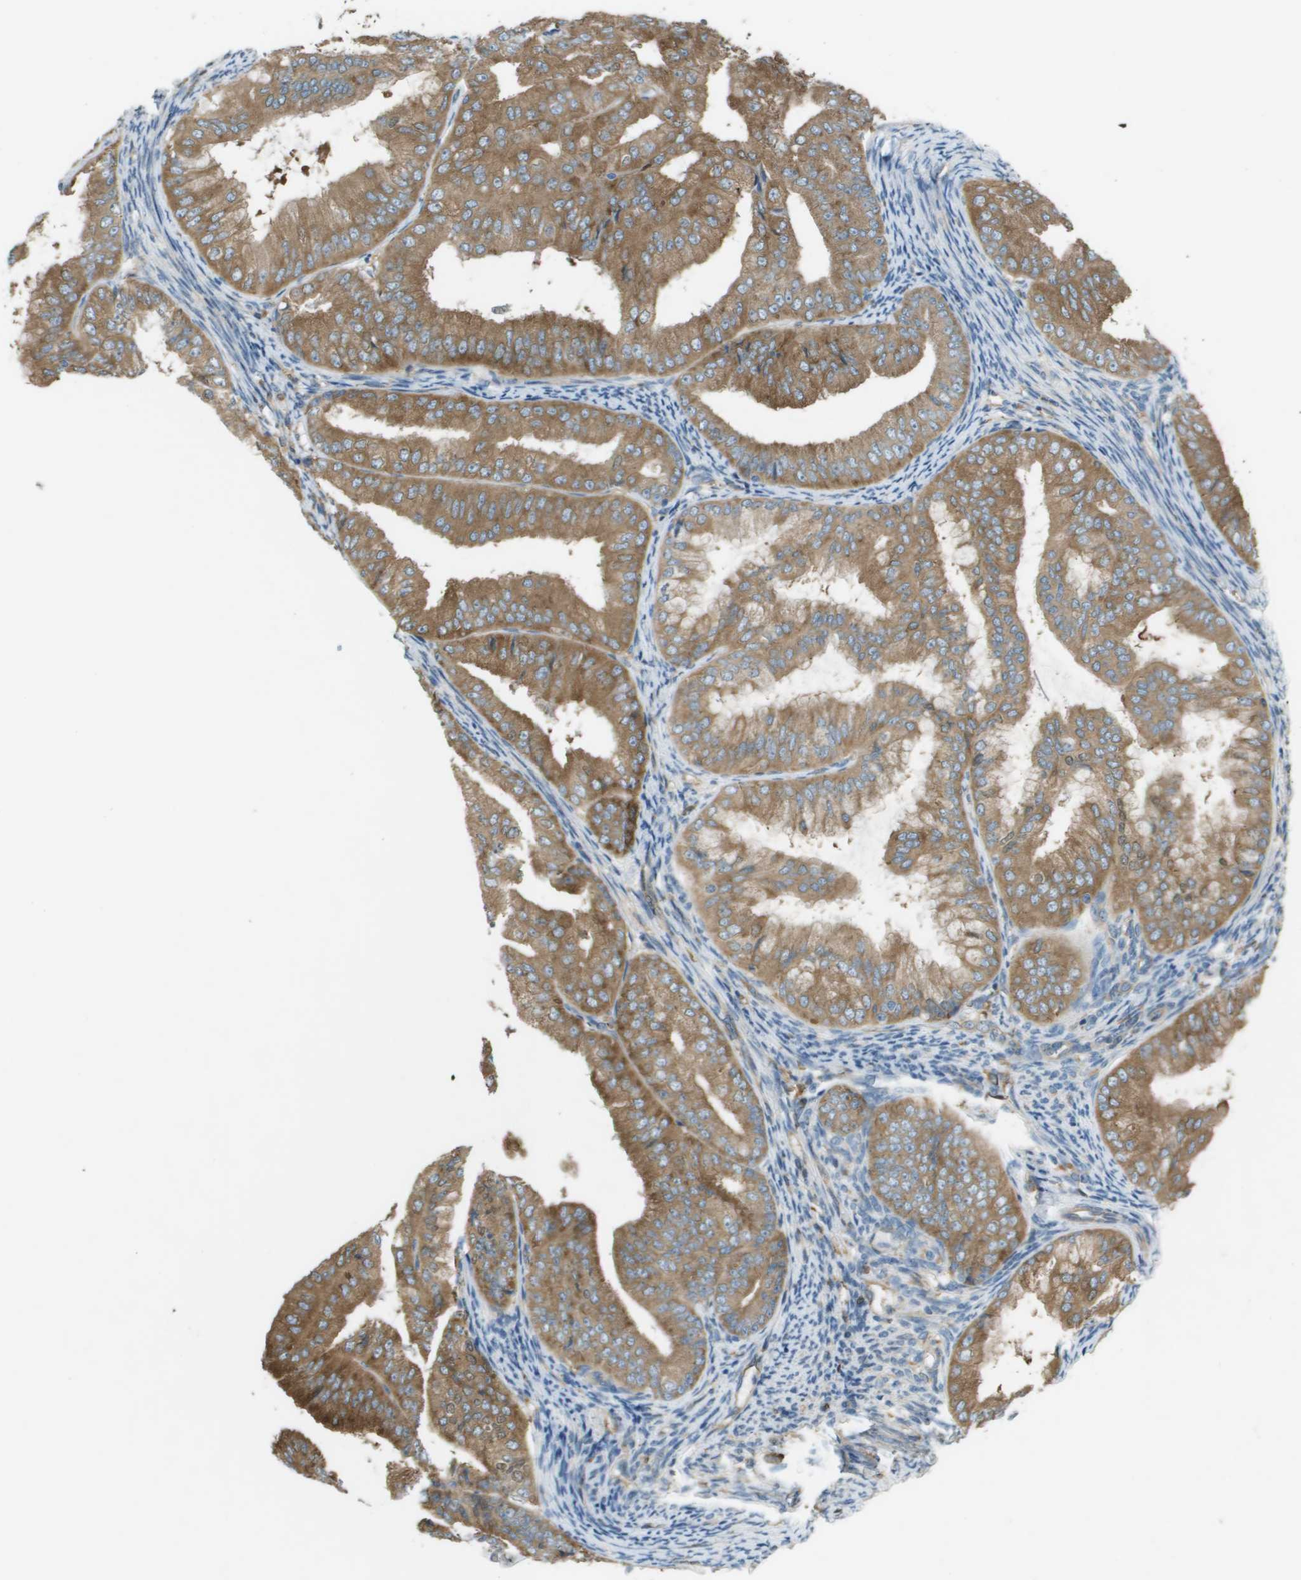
{"staining": {"intensity": "moderate", "quantity": ">75%", "location": "cytoplasmic/membranous"}, "tissue": "endometrial cancer", "cell_type": "Tumor cells", "image_type": "cancer", "snomed": [{"axis": "morphology", "description": "Adenocarcinoma, NOS"}, {"axis": "topography", "description": "Endometrium"}], "caption": "This is a photomicrograph of immunohistochemistry staining of adenocarcinoma (endometrial), which shows moderate staining in the cytoplasmic/membranous of tumor cells.", "gene": "CORO1B", "patient": {"sex": "female", "age": 63}}